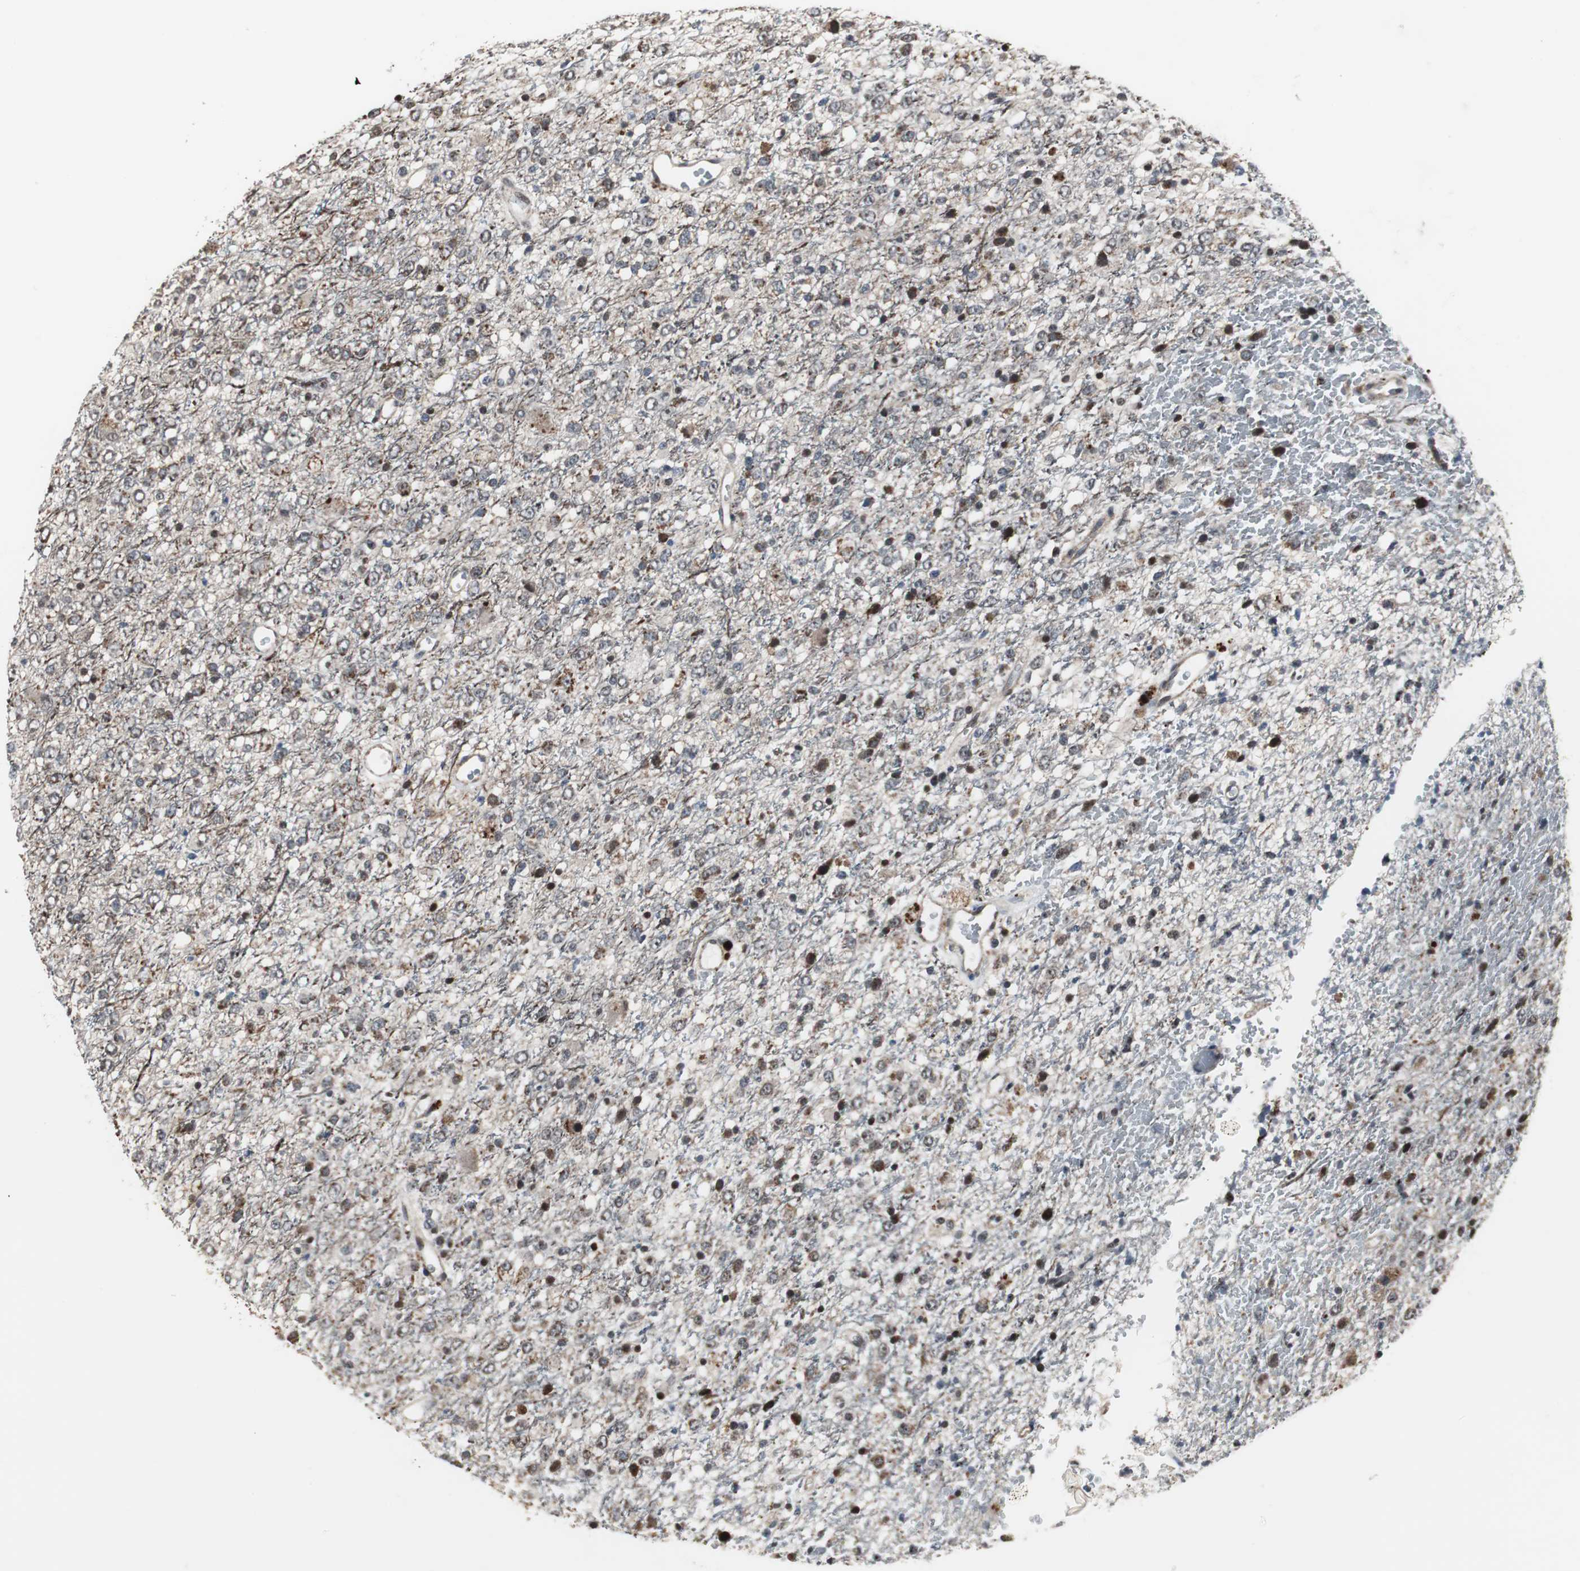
{"staining": {"intensity": "strong", "quantity": "25%-75%", "location": "cytoplasmic/membranous"}, "tissue": "glioma", "cell_type": "Tumor cells", "image_type": "cancer", "snomed": [{"axis": "morphology", "description": "Glioma, malignant, High grade"}, {"axis": "topography", "description": "pancreas cauda"}], "caption": "Glioma tissue displays strong cytoplasmic/membranous staining in about 25%-75% of tumor cells, visualized by immunohistochemistry. (DAB (3,3'-diaminobenzidine) IHC, brown staining for protein, blue staining for nuclei).", "gene": "MRPL40", "patient": {"sex": "male", "age": 60}}